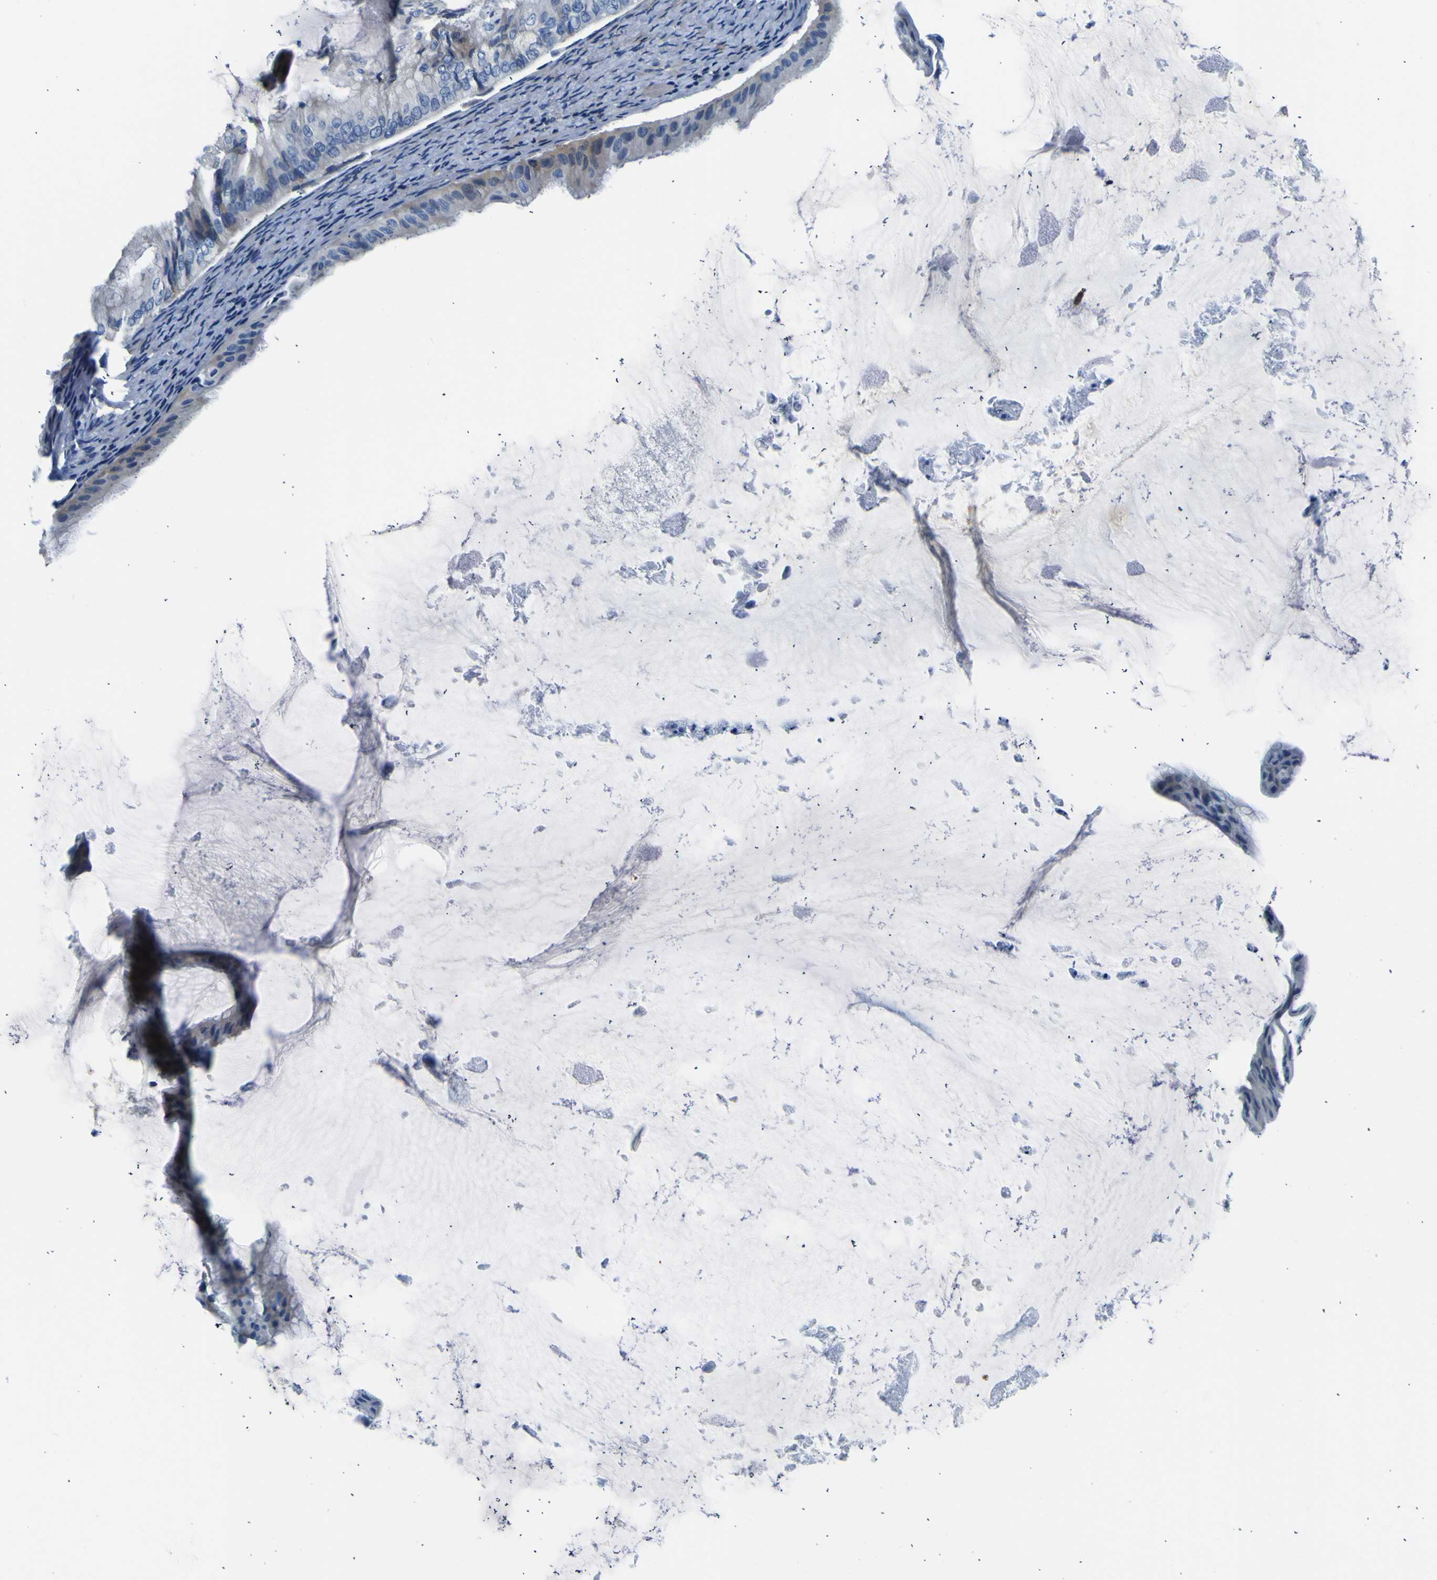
{"staining": {"intensity": "negative", "quantity": "none", "location": "none"}, "tissue": "ovarian cancer", "cell_type": "Tumor cells", "image_type": "cancer", "snomed": [{"axis": "morphology", "description": "Cystadenocarcinoma, mucinous, NOS"}, {"axis": "topography", "description": "Ovary"}], "caption": "DAB immunohistochemical staining of human ovarian cancer (mucinous cystadenocarcinoma) demonstrates no significant staining in tumor cells.", "gene": "ADGRA2", "patient": {"sex": "female", "age": 61}}